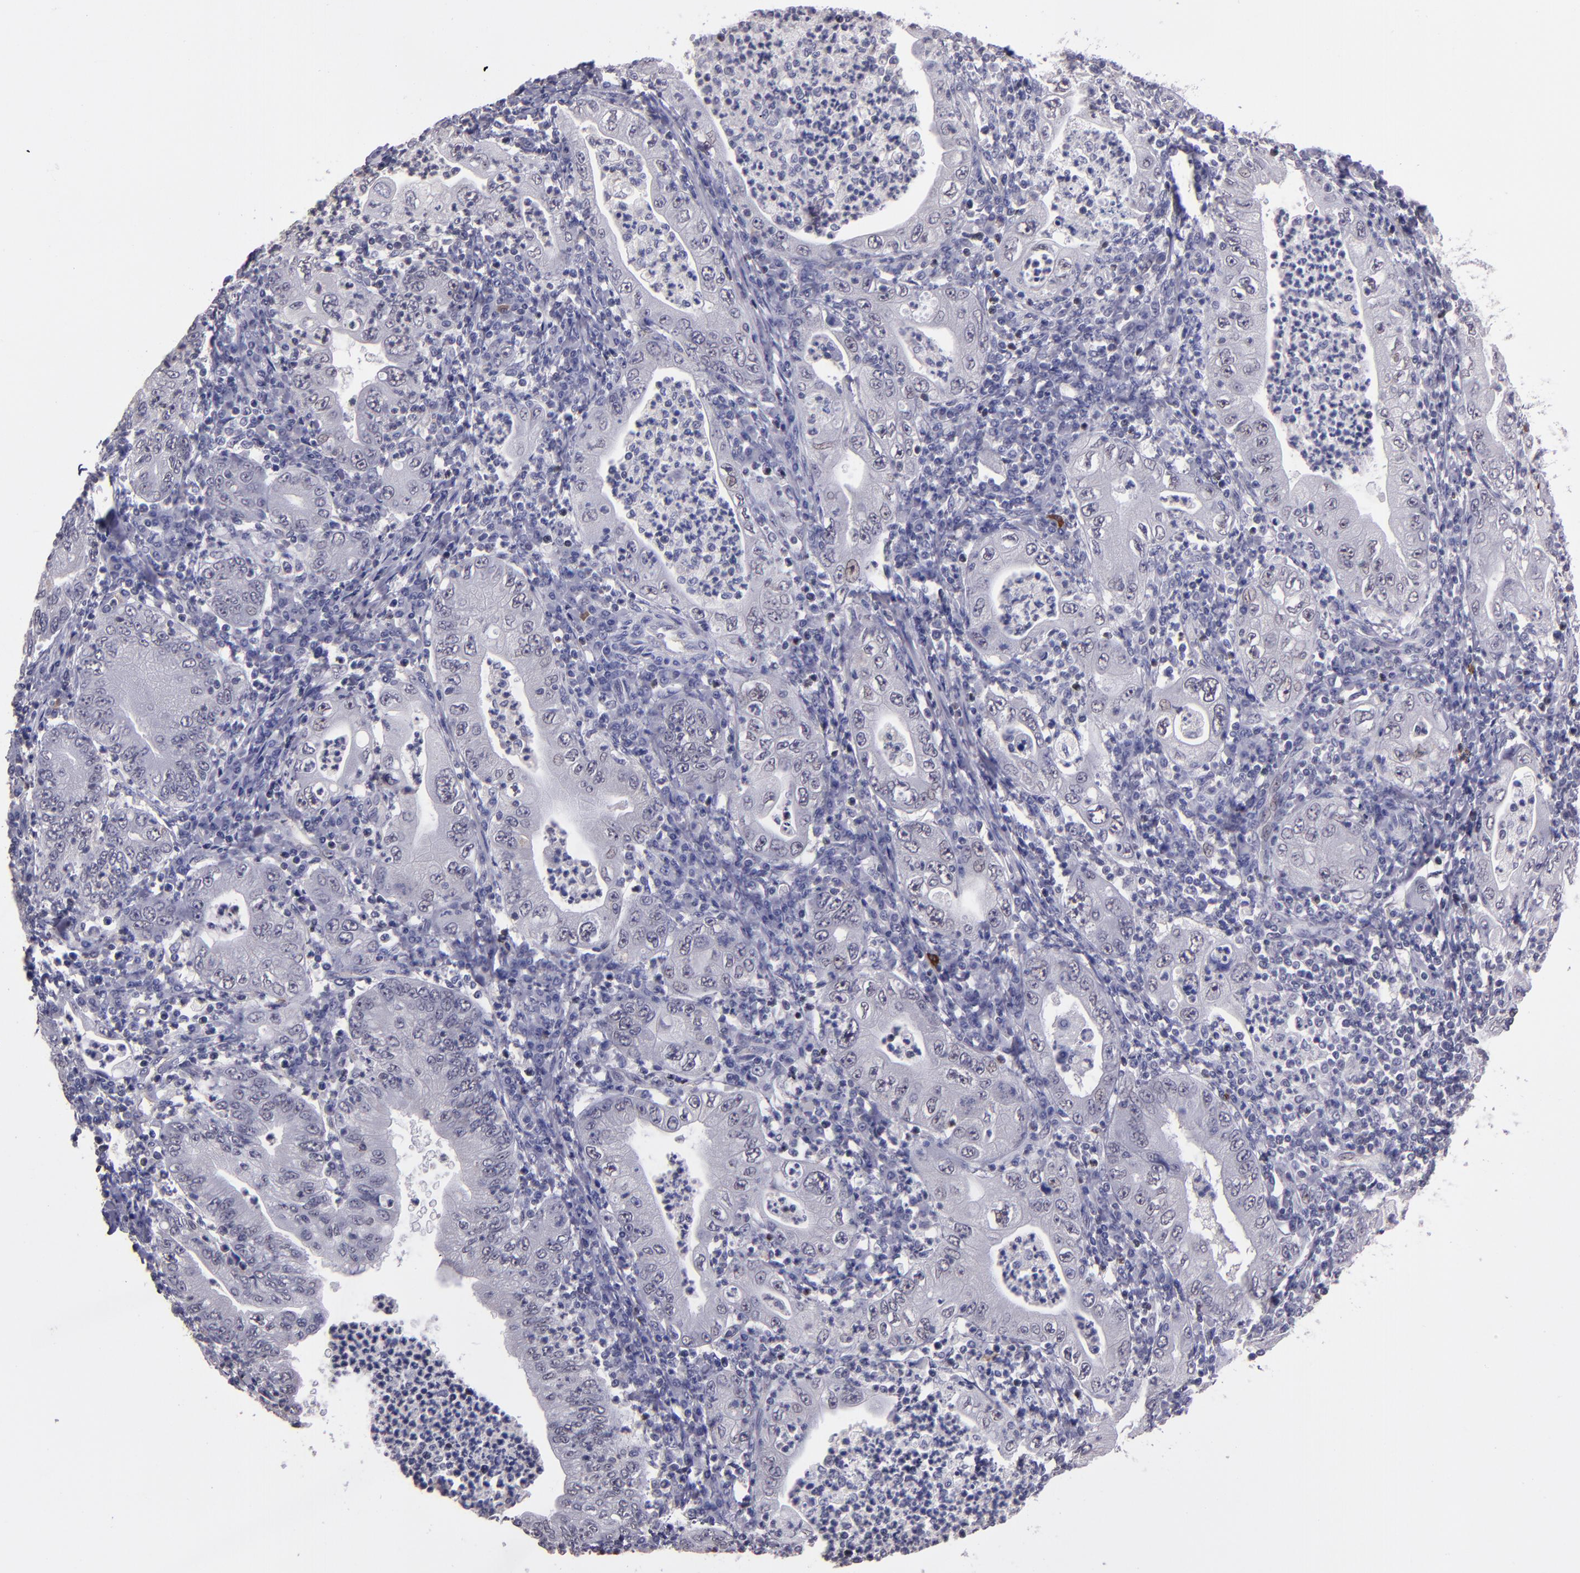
{"staining": {"intensity": "negative", "quantity": "none", "location": "none"}, "tissue": "stomach cancer", "cell_type": "Tumor cells", "image_type": "cancer", "snomed": [{"axis": "morphology", "description": "Normal tissue, NOS"}, {"axis": "morphology", "description": "Adenocarcinoma, NOS"}, {"axis": "topography", "description": "Esophagus"}, {"axis": "topography", "description": "Stomach, upper"}, {"axis": "topography", "description": "Peripheral nerve tissue"}], "caption": "This is an immunohistochemistry (IHC) image of human stomach adenocarcinoma. There is no expression in tumor cells.", "gene": "CEBPE", "patient": {"sex": "male", "age": 62}}